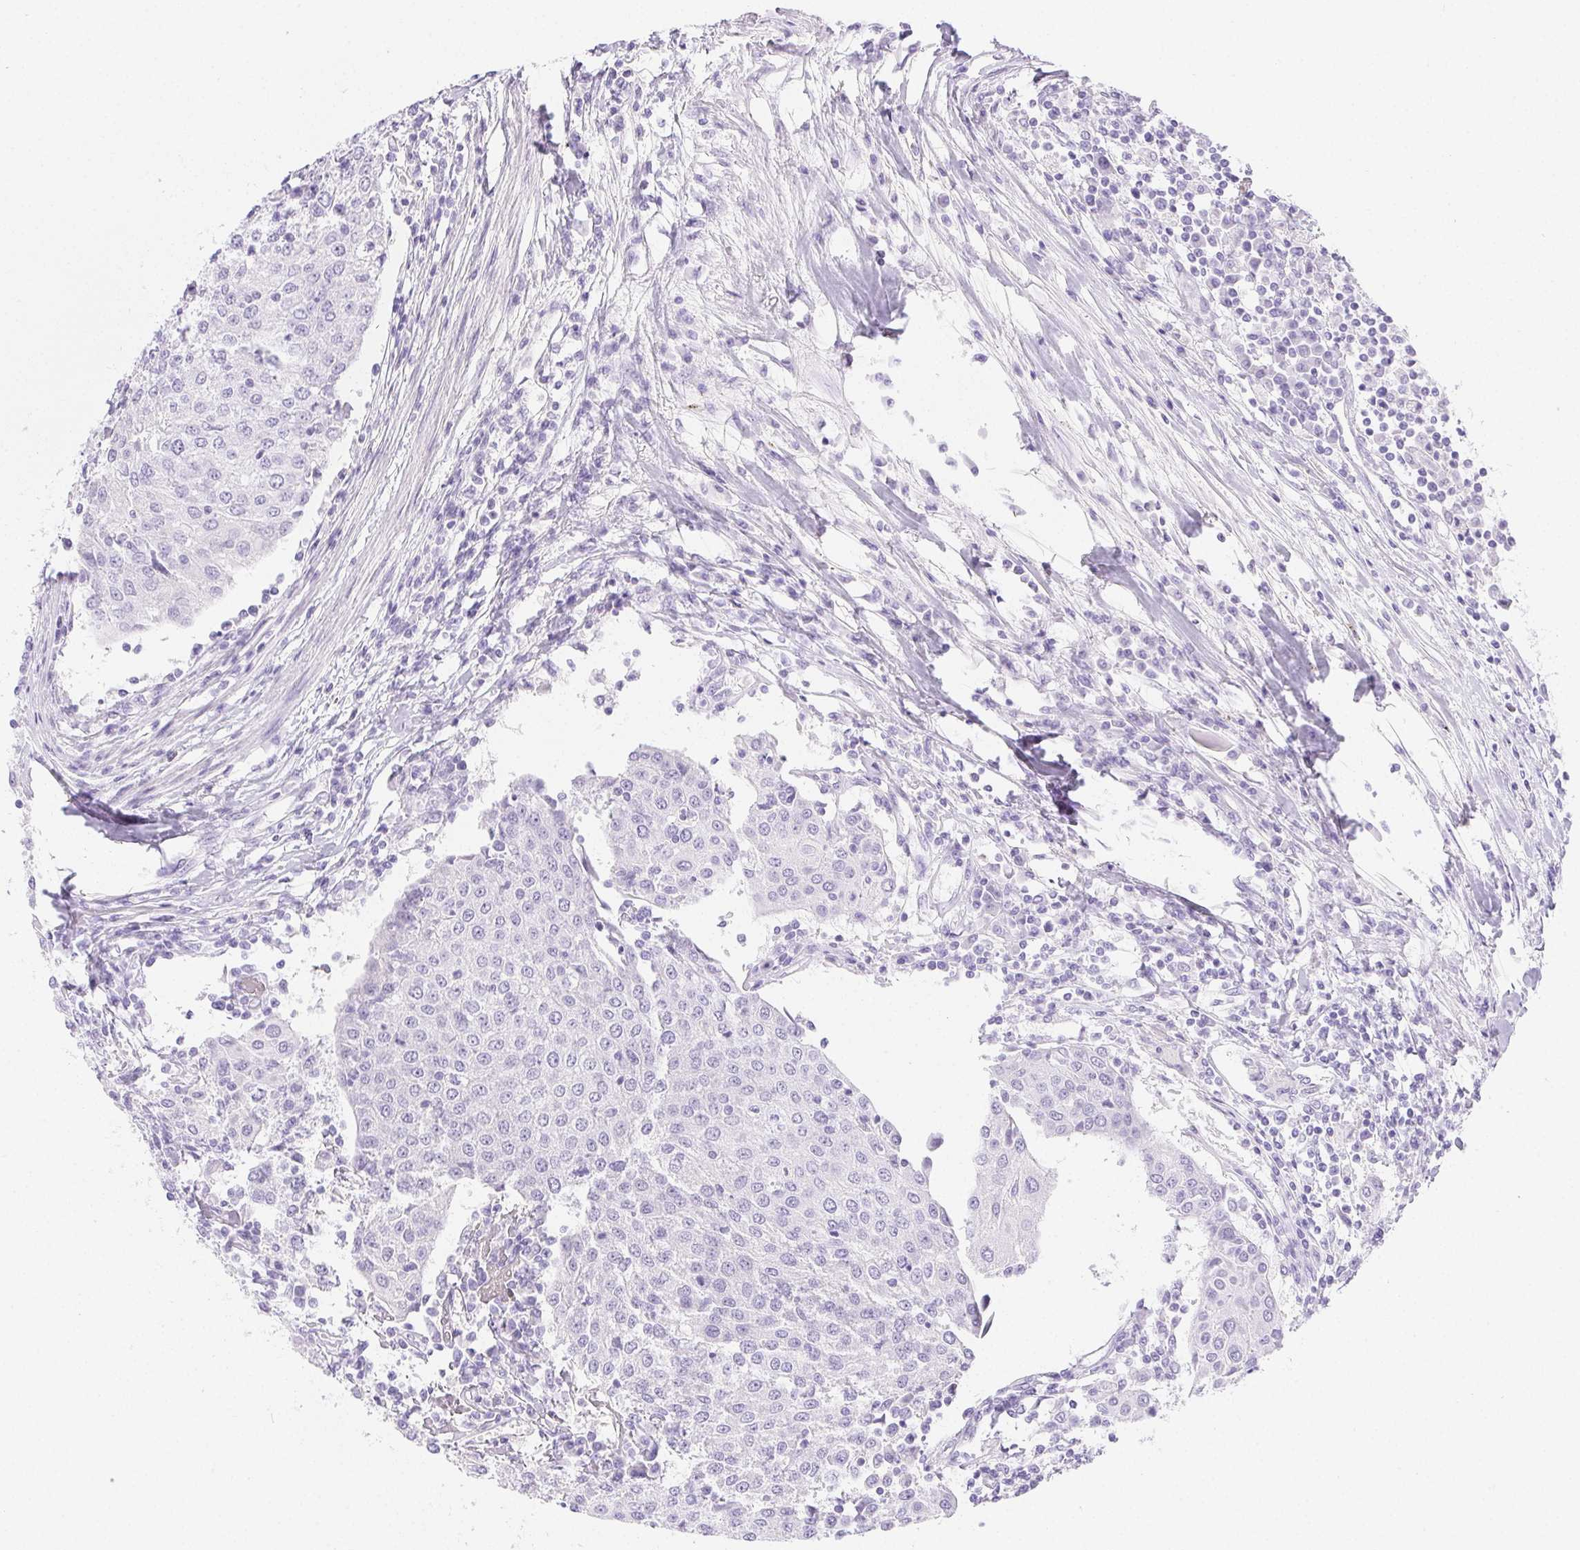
{"staining": {"intensity": "negative", "quantity": "none", "location": "none"}, "tissue": "urothelial cancer", "cell_type": "Tumor cells", "image_type": "cancer", "snomed": [{"axis": "morphology", "description": "Urothelial carcinoma, High grade"}, {"axis": "topography", "description": "Urinary bladder"}], "caption": "Tumor cells show no significant staining in urothelial cancer.", "gene": "PNLIP", "patient": {"sex": "female", "age": 85}}